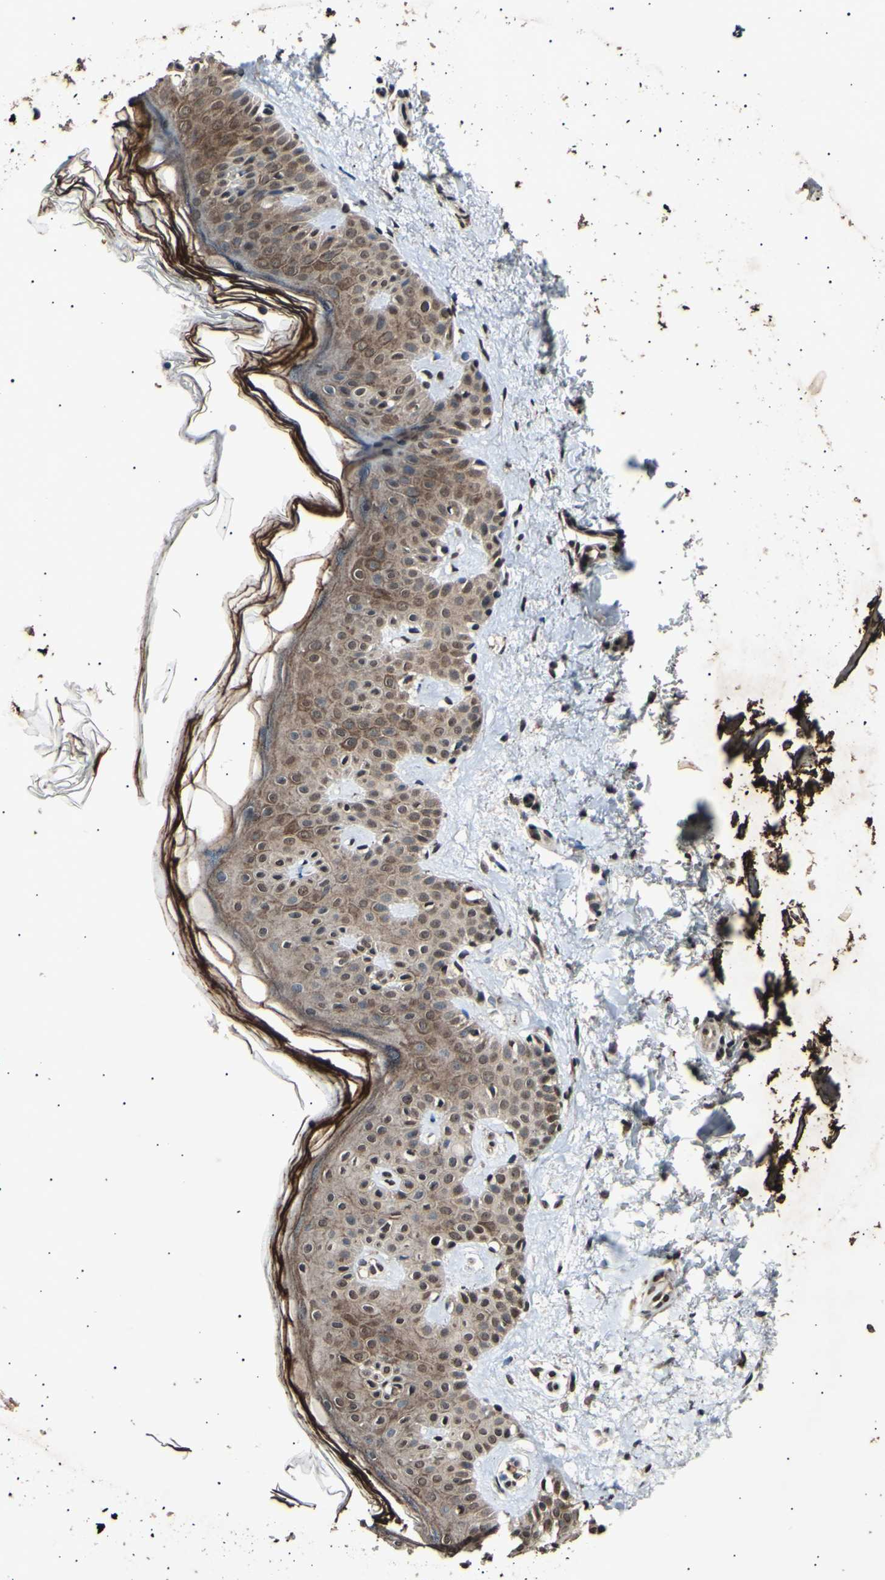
{"staining": {"intensity": "strong", "quantity": ">75%", "location": "cytoplasmic/membranous,nuclear"}, "tissue": "skin", "cell_type": "Fibroblasts", "image_type": "normal", "snomed": [{"axis": "morphology", "description": "Normal tissue, NOS"}, {"axis": "topography", "description": "Skin"}], "caption": "Protein staining displays strong cytoplasmic/membranous,nuclear positivity in approximately >75% of fibroblasts in benign skin.", "gene": "ANAPC7", "patient": {"sex": "male", "age": 67}}